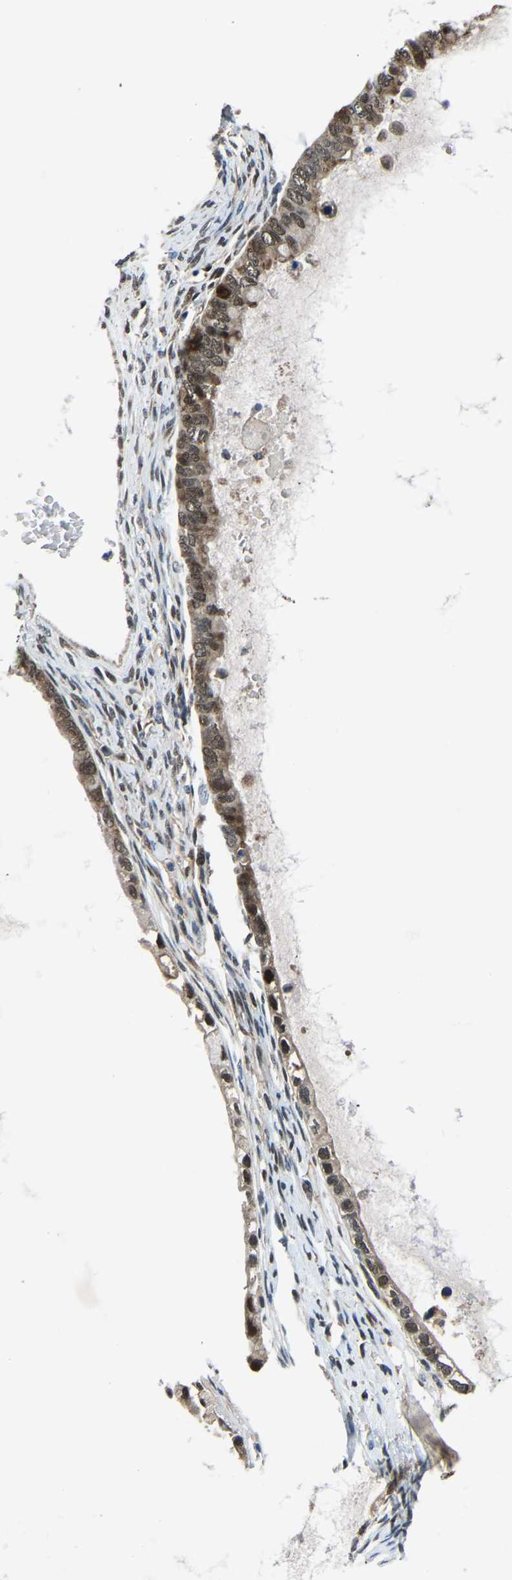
{"staining": {"intensity": "moderate", "quantity": ">75%", "location": "cytoplasmic/membranous,nuclear"}, "tissue": "ovarian cancer", "cell_type": "Tumor cells", "image_type": "cancer", "snomed": [{"axis": "morphology", "description": "Cystadenocarcinoma, mucinous, NOS"}, {"axis": "topography", "description": "Ovary"}], "caption": "Immunohistochemical staining of human ovarian cancer reveals medium levels of moderate cytoplasmic/membranous and nuclear expression in approximately >75% of tumor cells.", "gene": "DFFA", "patient": {"sex": "female", "age": 80}}